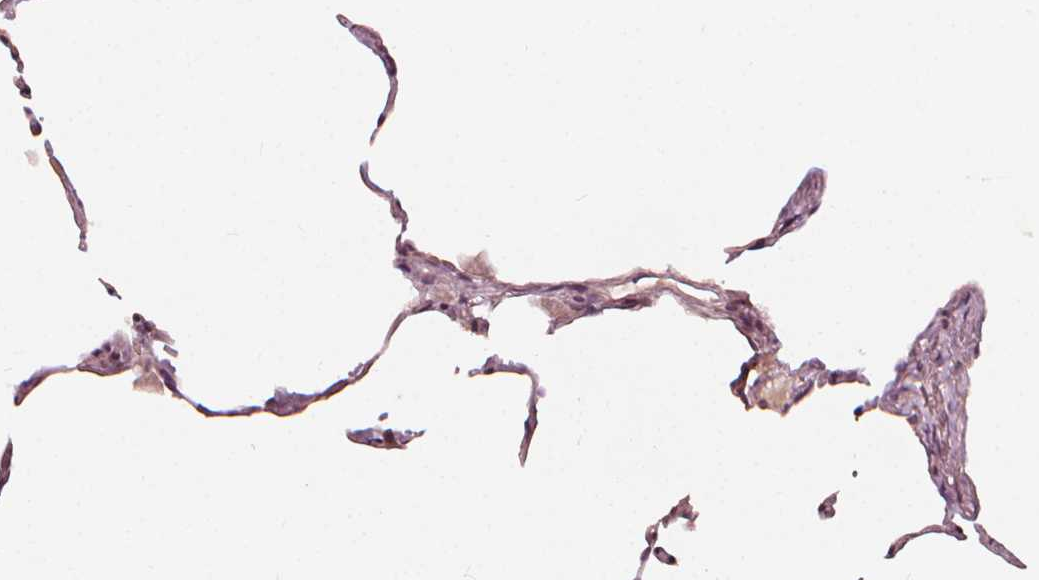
{"staining": {"intensity": "weak", "quantity": "<25%", "location": "cytoplasmic/membranous"}, "tissue": "lung", "cell_type": "Alveolar cells", "image_type": "normal", "snomed": [{"axis": "morphology", "description": "Normal tissue, NOS"}, {"axis": "topography", "description": "Lung"}], "caption": "Immunohistochemistry micrograph of benign lung: lung stained with DAB (3,3'-diaminobenzidine) reveals no significant protein positivity in alveolar cells.", "gene": "NPC1L1", "patient": {"sex": "female", "age": 57}}